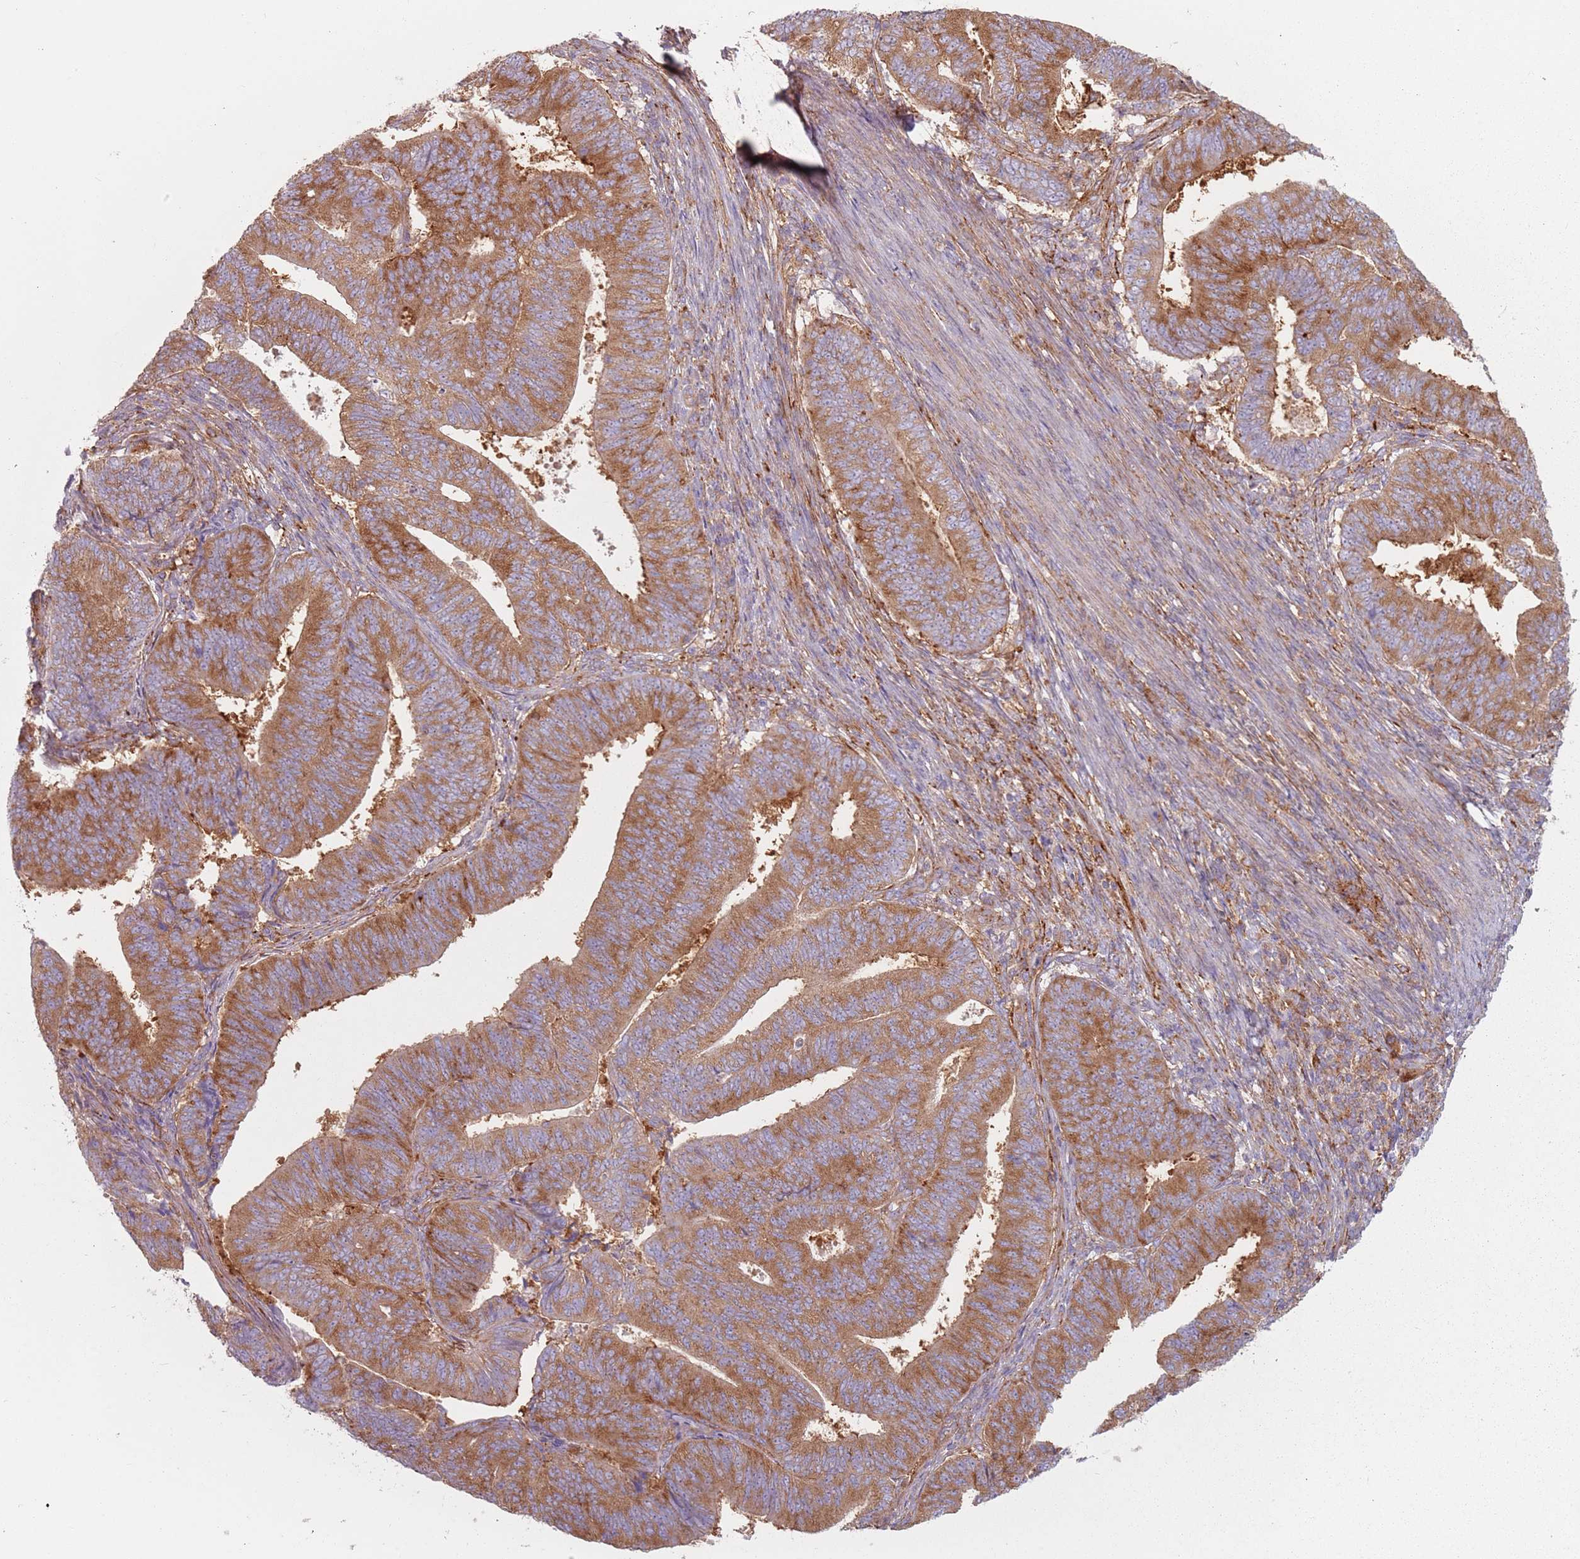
{"staining": {"intensity": "moderate", "quantity": ">75%", "location": "cytoplasmic/membranous"}, "tissue": "endometrial cancer", "cell_type": "Tumor cells", "image_type": "cancer", "snomed": [{"axis": "morphology", "description": "Adenocarcinoma, NOS"}, {"axis": "topography", "description": "Endometrium"}], "caption": "Human endometrial cancer (adenocarcinoma) stained with a brown dye demonstrates moderate cytoplasmic/membranous positive staining in approximately >75% of tumor cells.", "gene": "TPD52L2", "patient": {"sex": "female", "age": 70}}